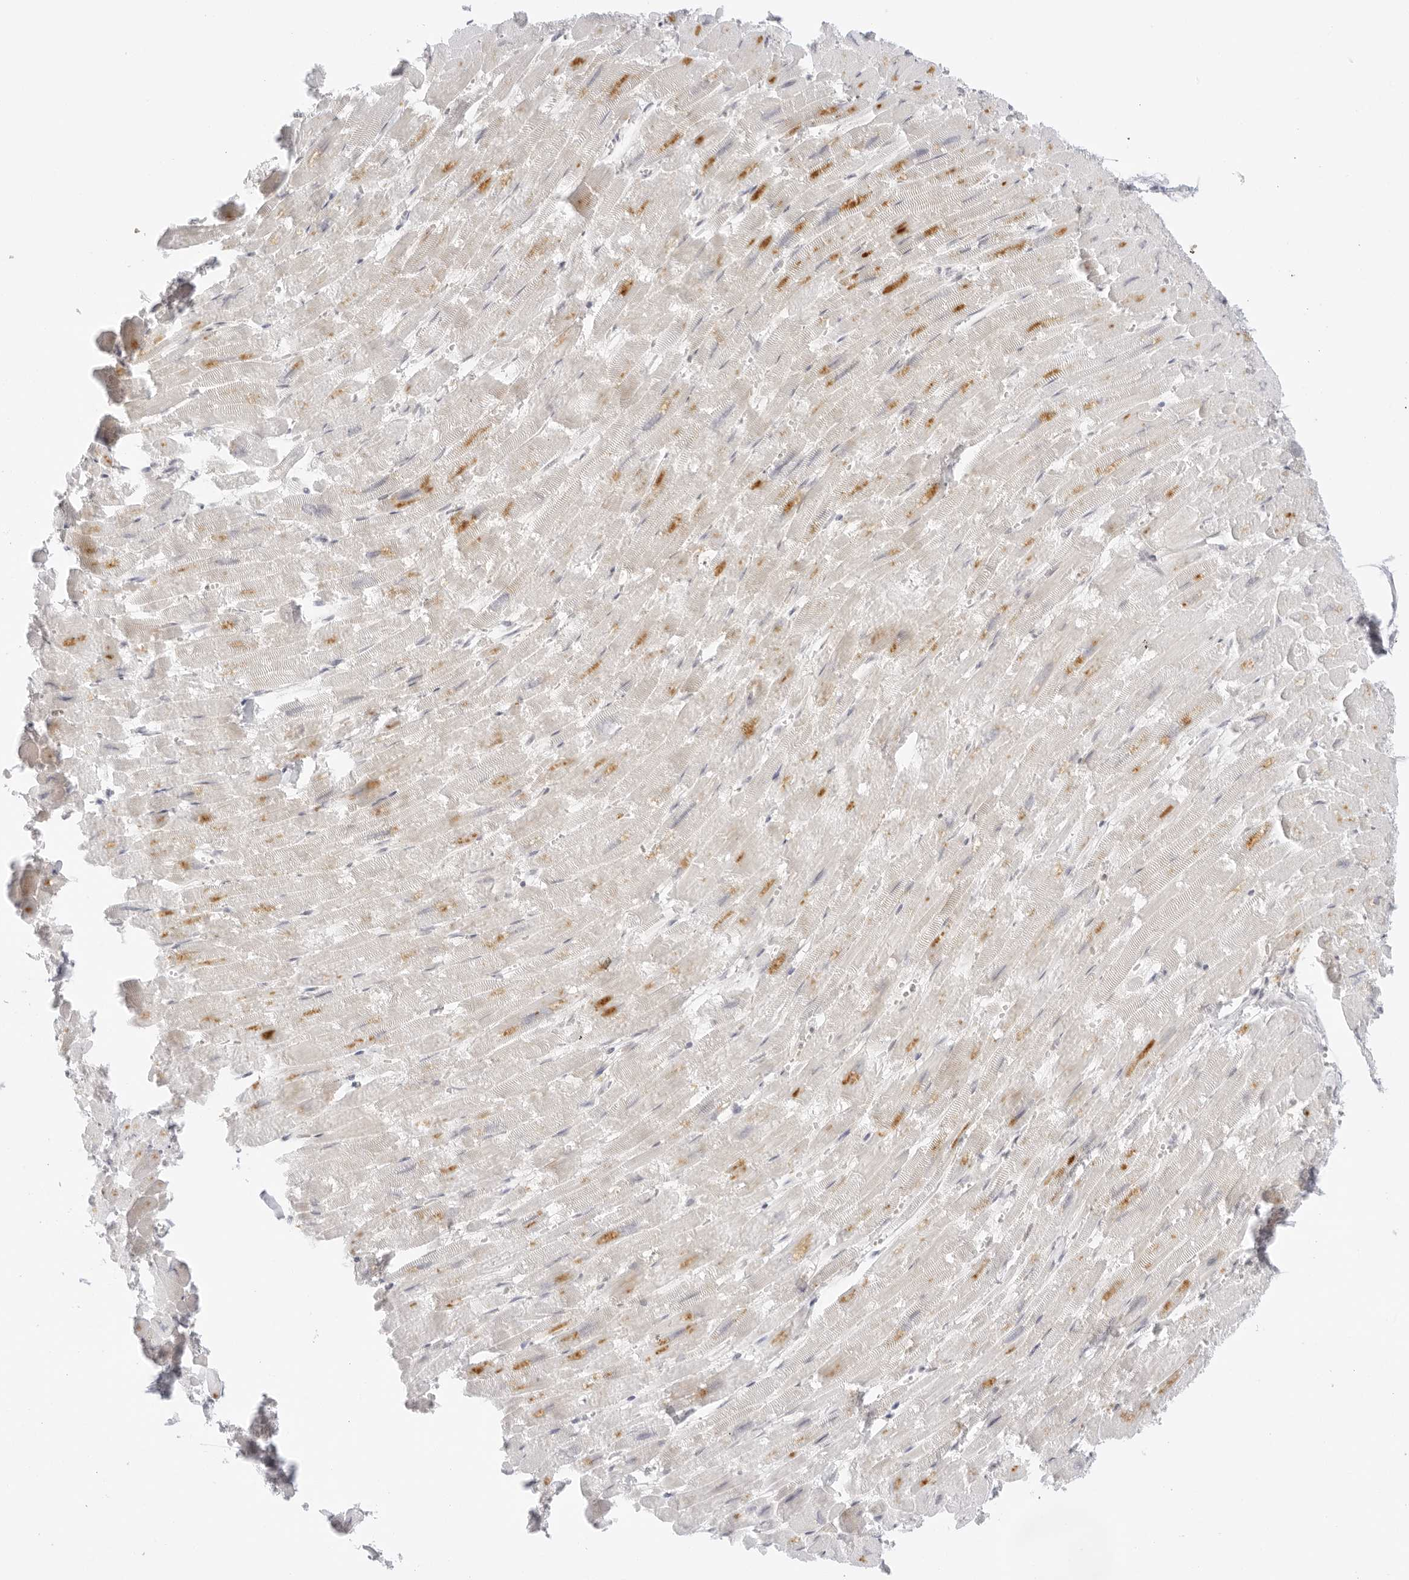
{"staining": {"intensity": "moderate", "quantity": "<25%", "location": "cytoplasmic/membranous"}, "tissue": "heart muscle", "cell_type": "Cardiomyocytes", "image_type": "normal", "snomed": [{"axis": "morphology", "description": "Normal tissue, NOS"}, {"axis": "topography", "description": "Heart"}], "caption": "Protein expression analysis of normal heart muscle reveals moderate cytoplasmic/membranous staining in approximately <25% of cardiomyocytes. The protein is stained brown, and the nuclei are stained in blue (DAB (3,3'-diaminobenzidine) IHC with brightfield microscopy, high magnification).", "gene": "TNFRSF14", "patient": {"sex": "male", "age": 54}}